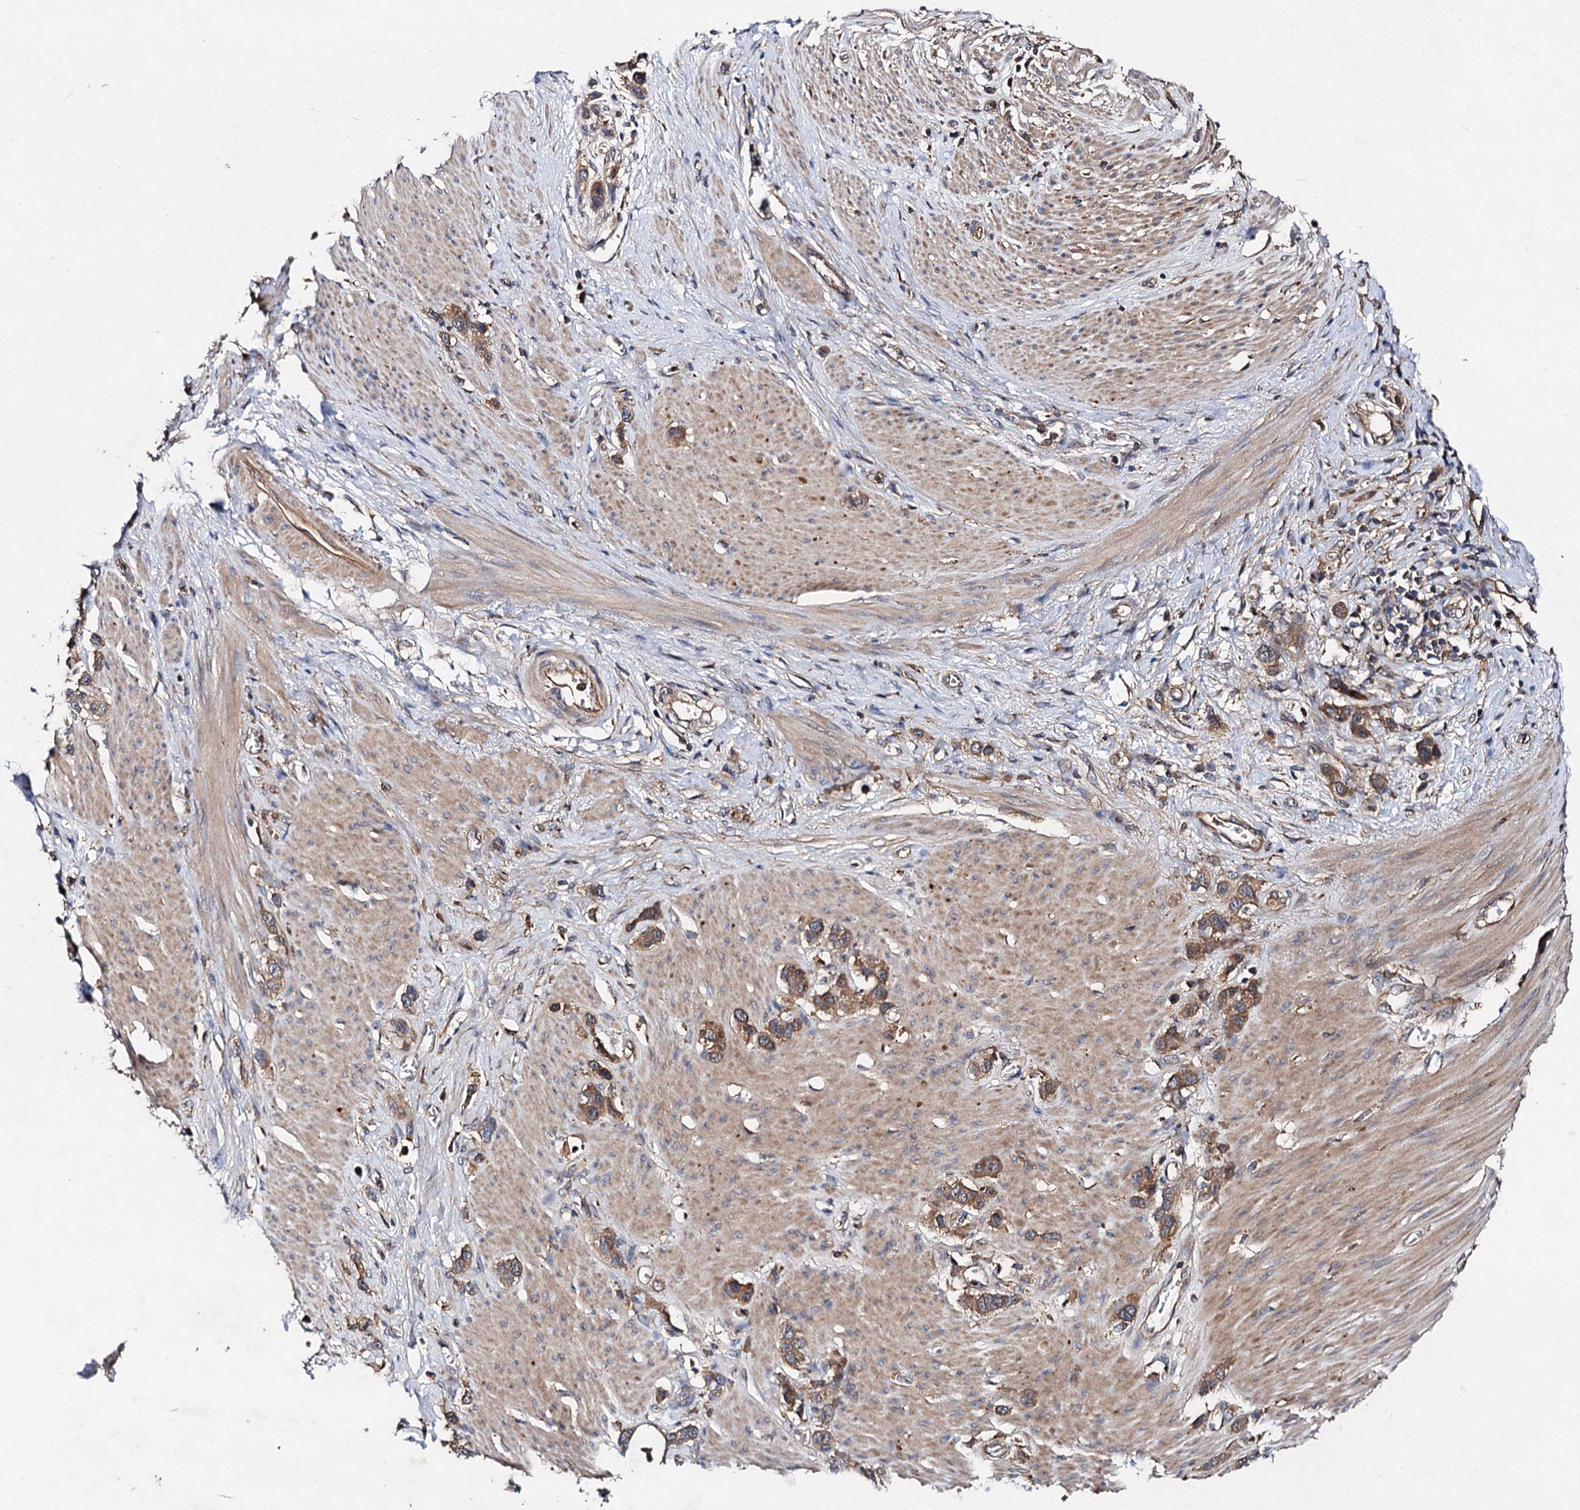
{"staining": {"intensity": "moderate", "quantity": ">75%", "location": "cytoplasmic/membranous"}, "tissue": "stomach cancer", "cell_type": "Tumor cells", "image_type": "cancer", "snomed": [{"axis": "morphology", "description": "Adenocarcinoma, NOS"}, {"axis": "morphology", "description": "Adenocarcinoma, High grade"}, {"axis": "topography", "description": "Stomach, upper"}, {"axis": "topography", "description": "Stomach, lower"}], "caption": "Stomach adenocarcinoma stained with immunohistochemistry (IHC) demonstrates moderate cytoplasmic/membranous staining in about >75% of tumor cells.", "gene": "VPS29", "patient": {"sex": "female", "age": 65}}